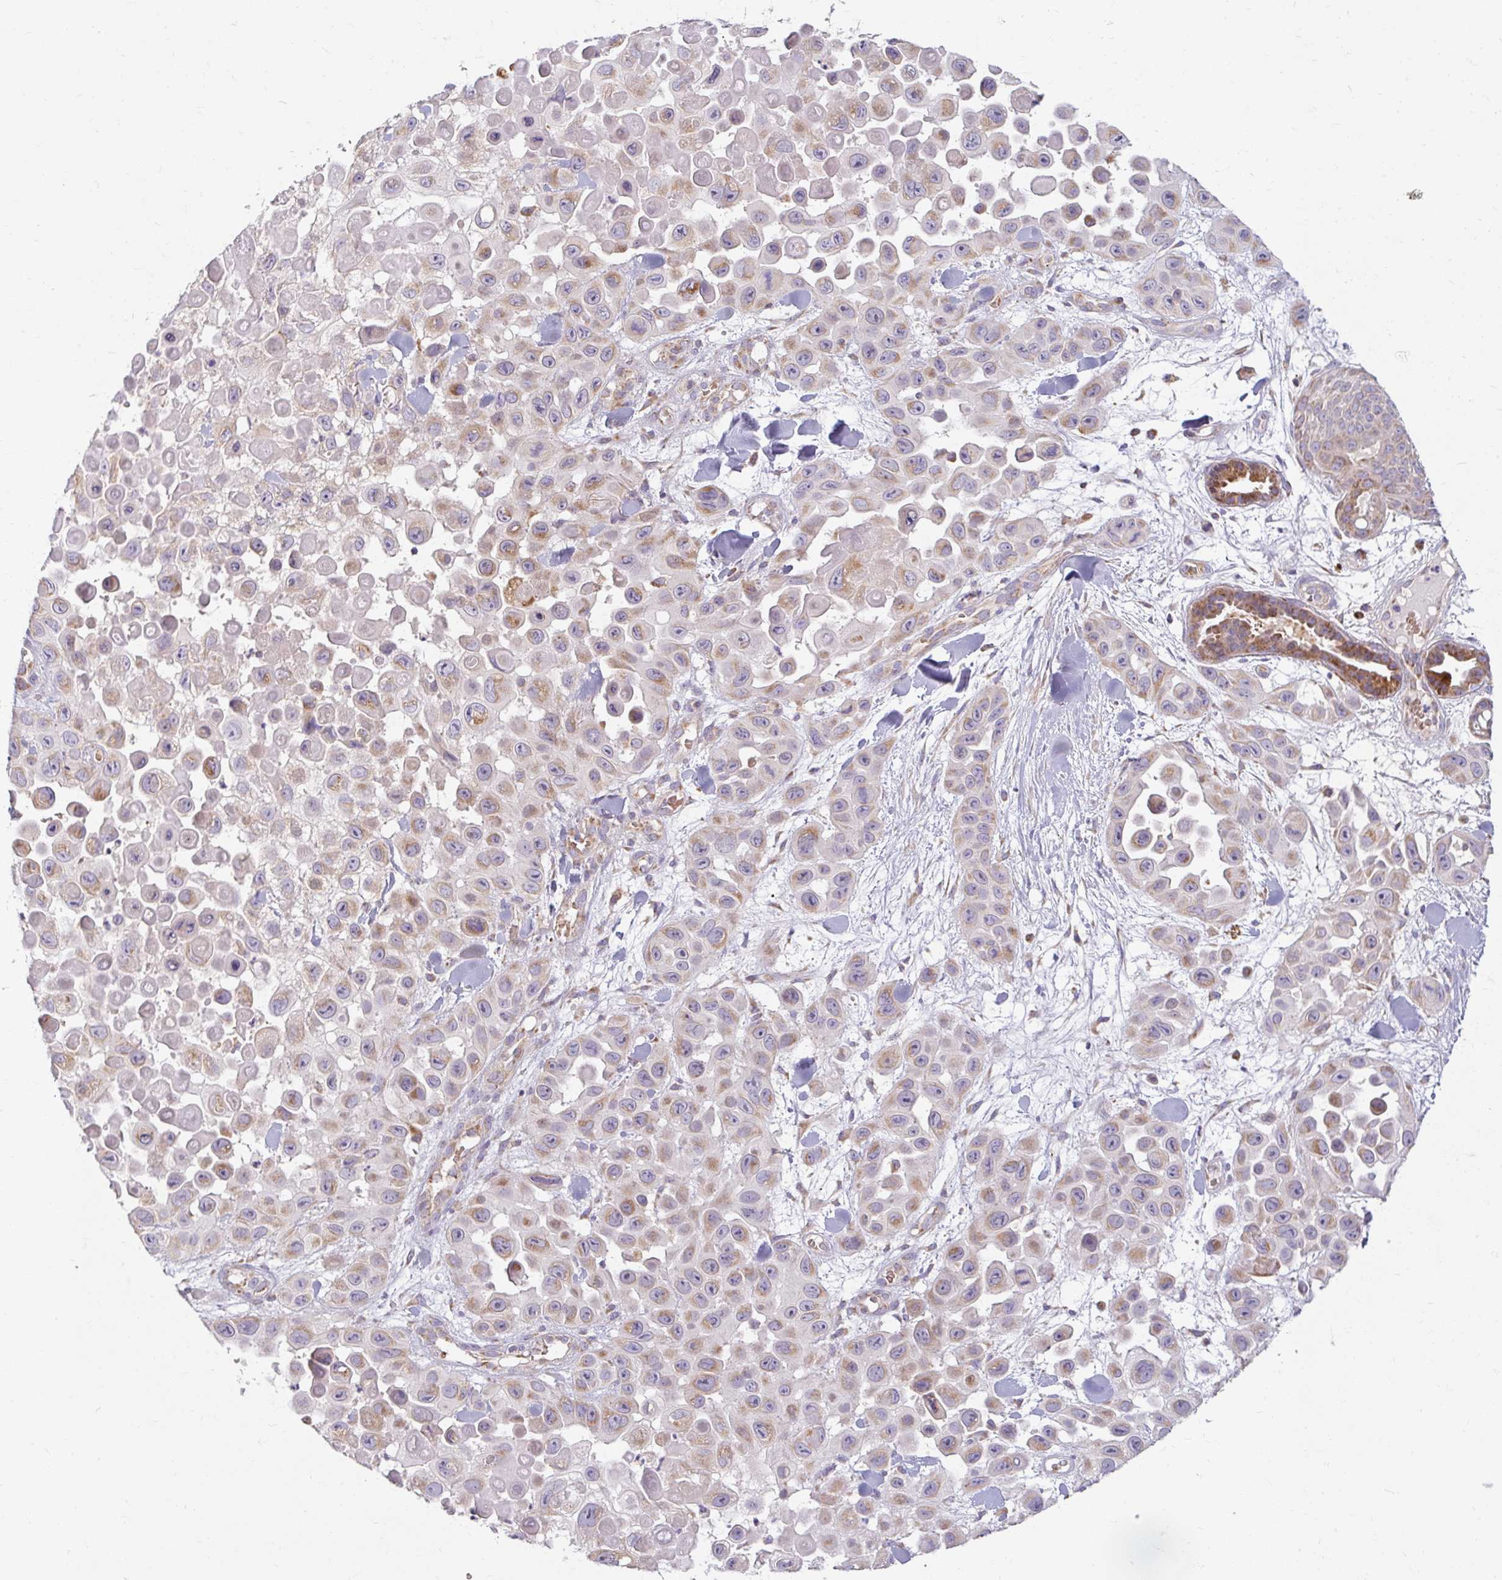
{"staining": {"intensity": "weak", "quantity": "25%-75%", "location": "cytoplasmic/membranous"}, "tissue": "skin cancer", "cell_type": "Tumor cells", "image_type": "cancer", "snomed": [{"axis": "morphology", "description": "Squamous cell carcinoma, NOS"}, {"axis": "topography", "description": "Skin"}], "caption": "Human skin squamous cell carcinoma stained for a protein (brown) reveals weak cytoplasmic/membranous positive staining in about 25%-75% of tumor cells.", "gene": "SKP2", "patient": {"sex": "male", "age": 81}}